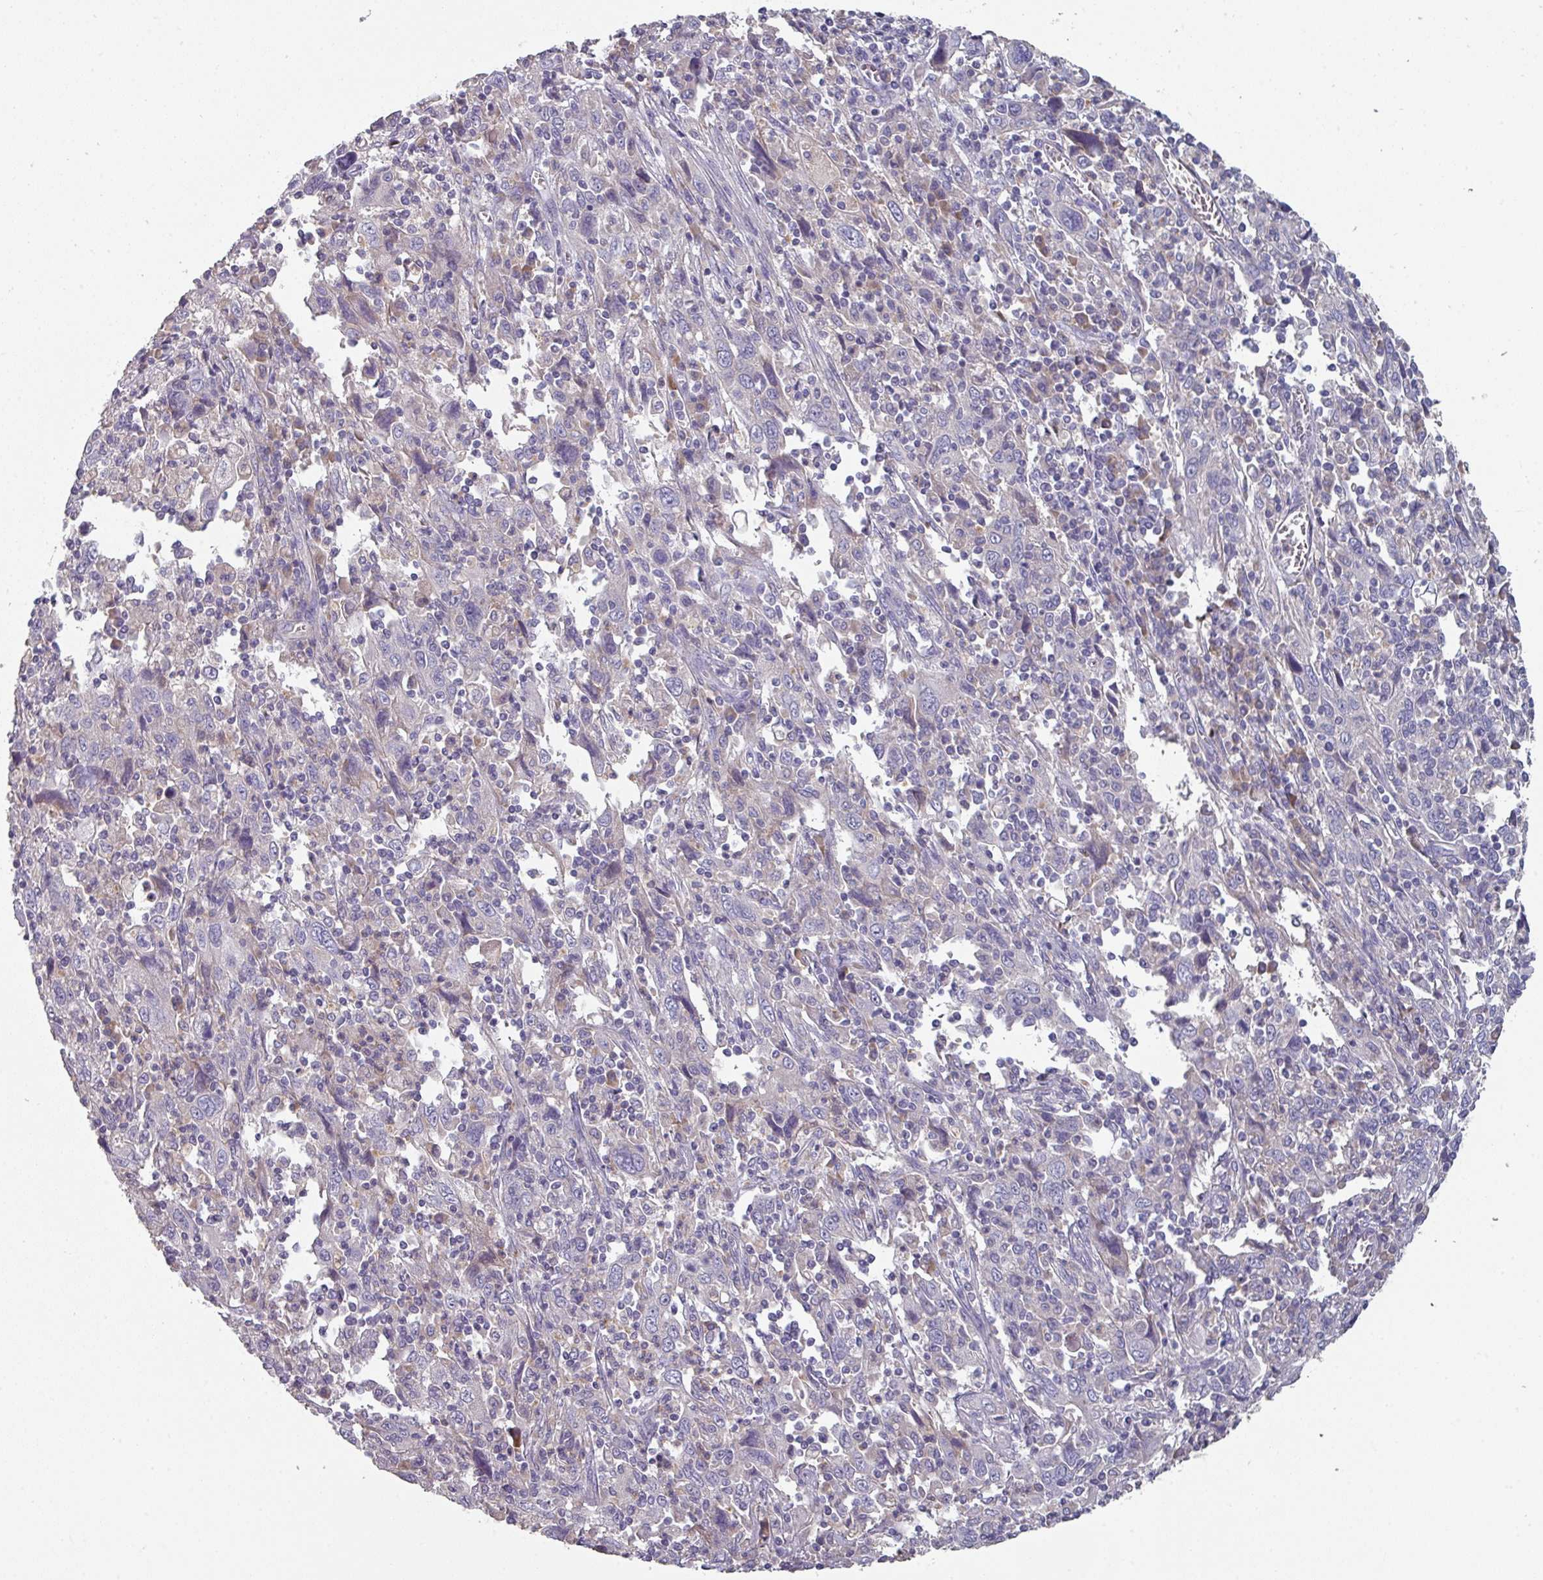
{"staining": {"intensity": "negative", "quantity": "none", "location": "none"}, "tissue": "cervical cancer", "cell_type": "Tumor cells", "image_type": "cancer", "snomed": [{"axis": "morphology", "description": "Squamous cell carcinoma, NOS"}, {"axis": "topography", "description": "Cervix"}], "caption": "A high-resolution image shows immunohistochemistry (IHC) staining of cervical squamous cell carcinoma, which shows no significant positivity in tumor cells.", "gene": "PRAMEF8", "patient": {"sex": "female", "age": 46}}